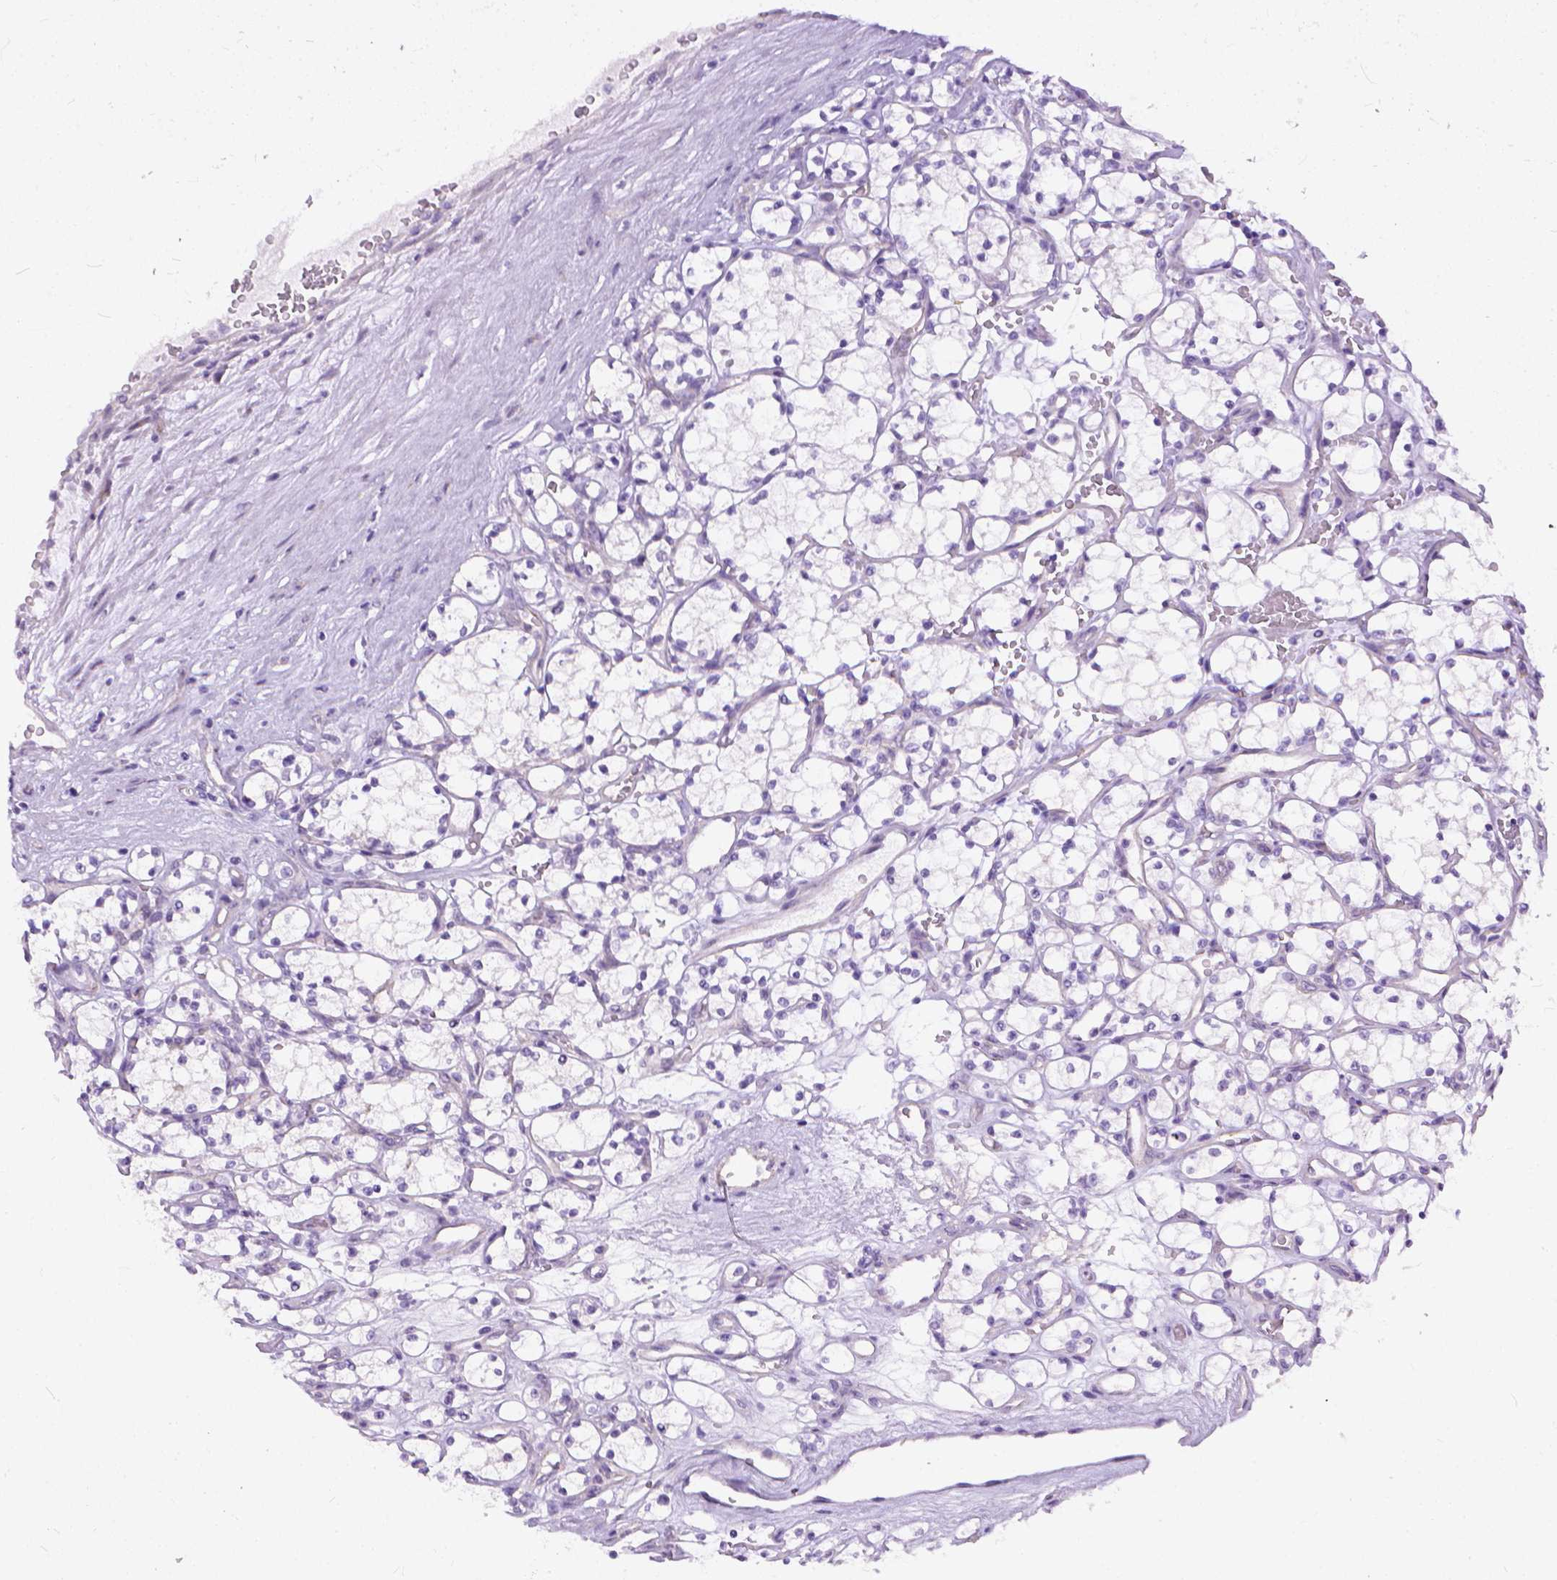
{"staining": {"intensity": "negative", "quantity": "none", "location": "none"}, "tissue": "renal cancer", "cell_type": "Tumor cells", "image_type": "cancer", "snomed": [{"axis": "morphology", "description": "Adenocarcinoma, NOS"}, {"axis": "topography", "description": "Kidney"}], "caption": "Immunohistochemical staining of renal cancer demonstrates no significant staining in tumor cells.", "gene": "ADGRF1", "patient": {"sex": "female", "age": 69}}